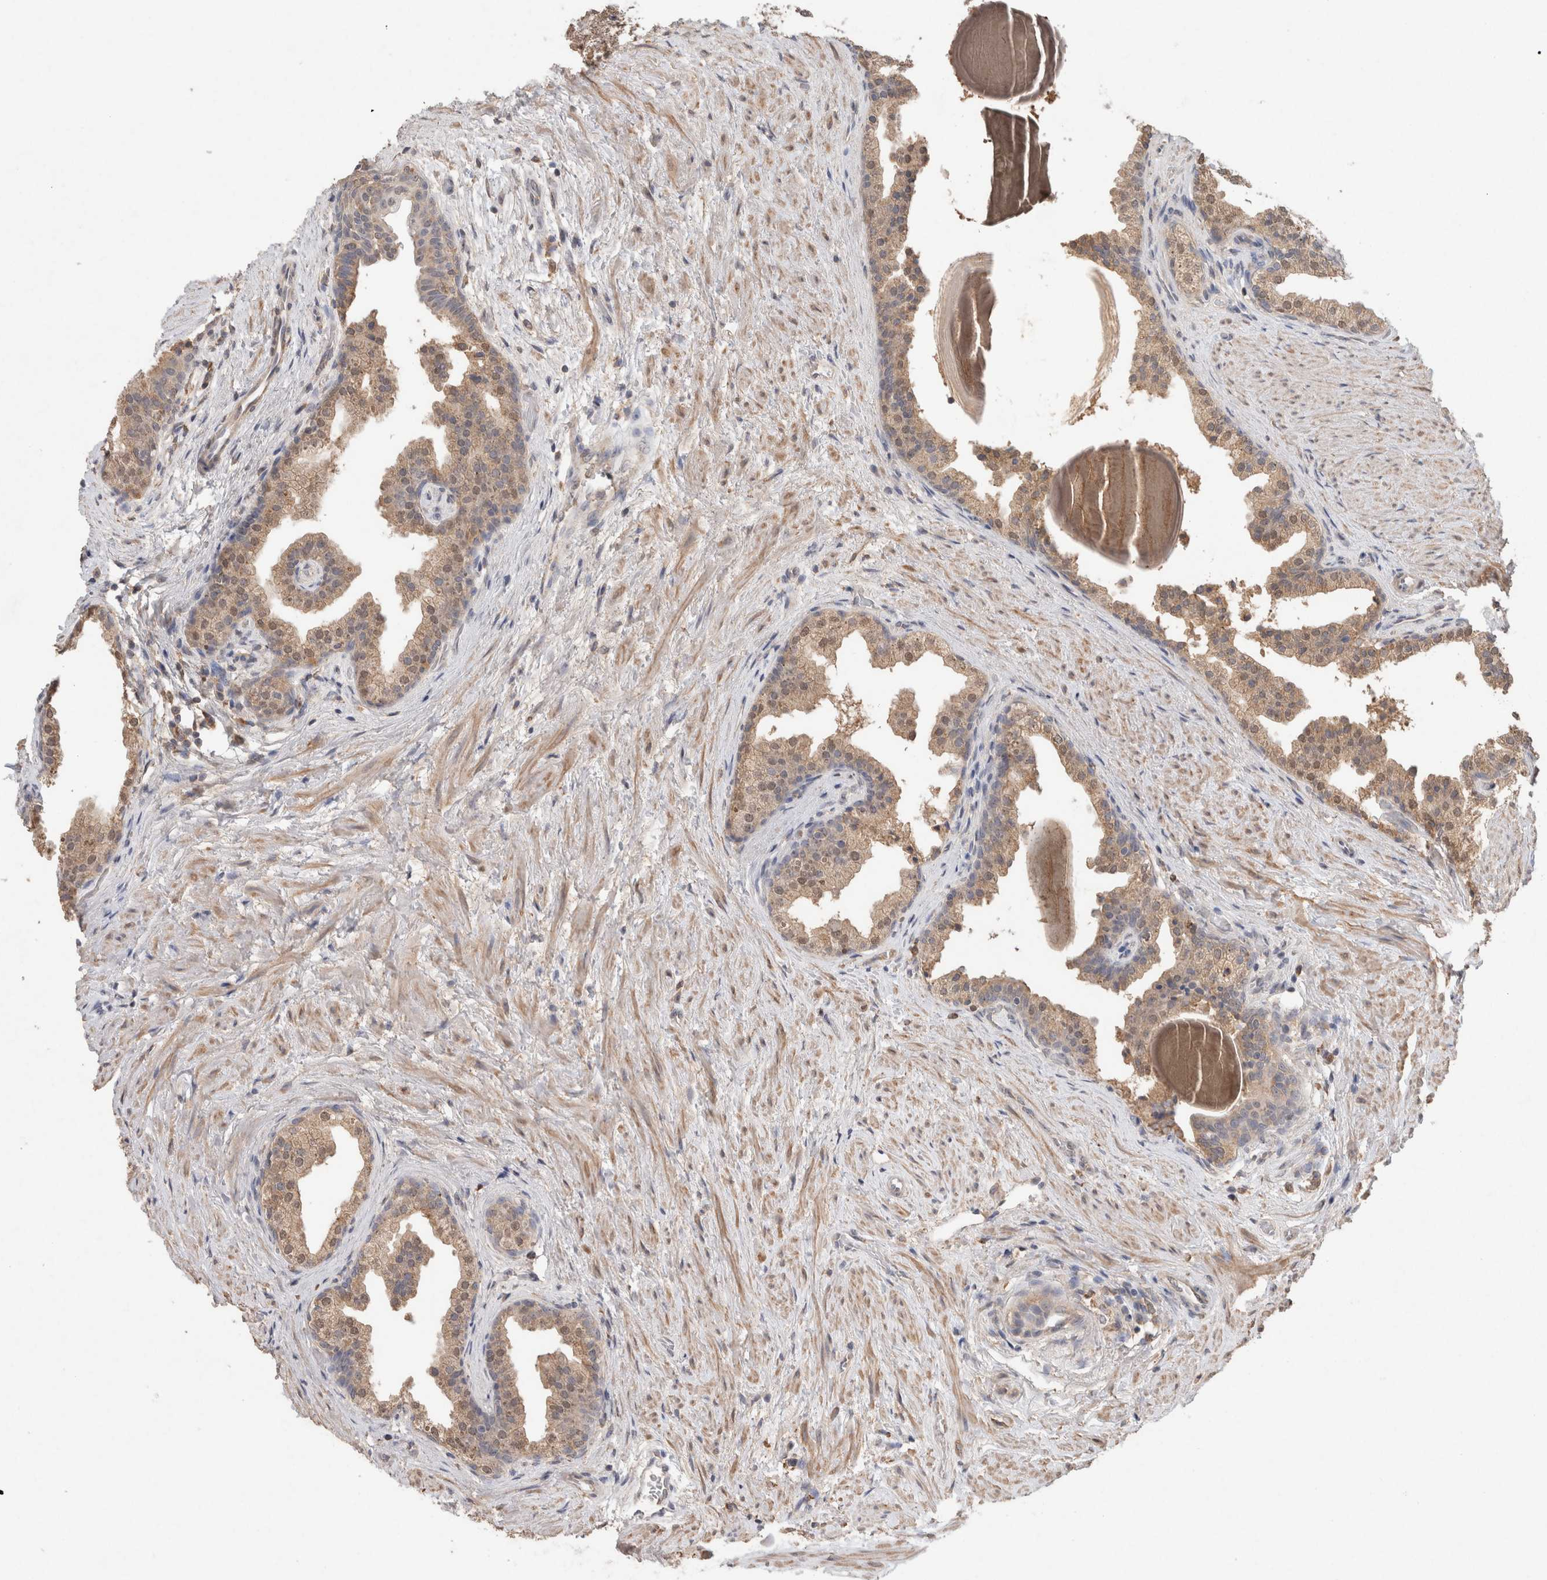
{"staining": {"intensity": "moderate", "quantity": ">75%", "location": "cytoplasmic/membranous,nuclear"}, "tissue": "prostate", "cell_type": "Glandular cells", "image_type": "normal", "snomed": [{"axis": "morphology", "description": "Normal tissue, NOS"}, {"axis": "topography", "description": "Prostate"}], "caption": "DAB (3,3'-diaminobenzidine) immunohistochemical staining of unremarkable prostate displays moderate cytoplasmic/membranous,nuclear protein staining in approximately >75% of glandular cells. Immunohistochemistry (ihc) stains the protein of interest in brown and the nuclei are stained blue.", "gene": "RAB14", "patient": {"sex": "male", "age": 48}}